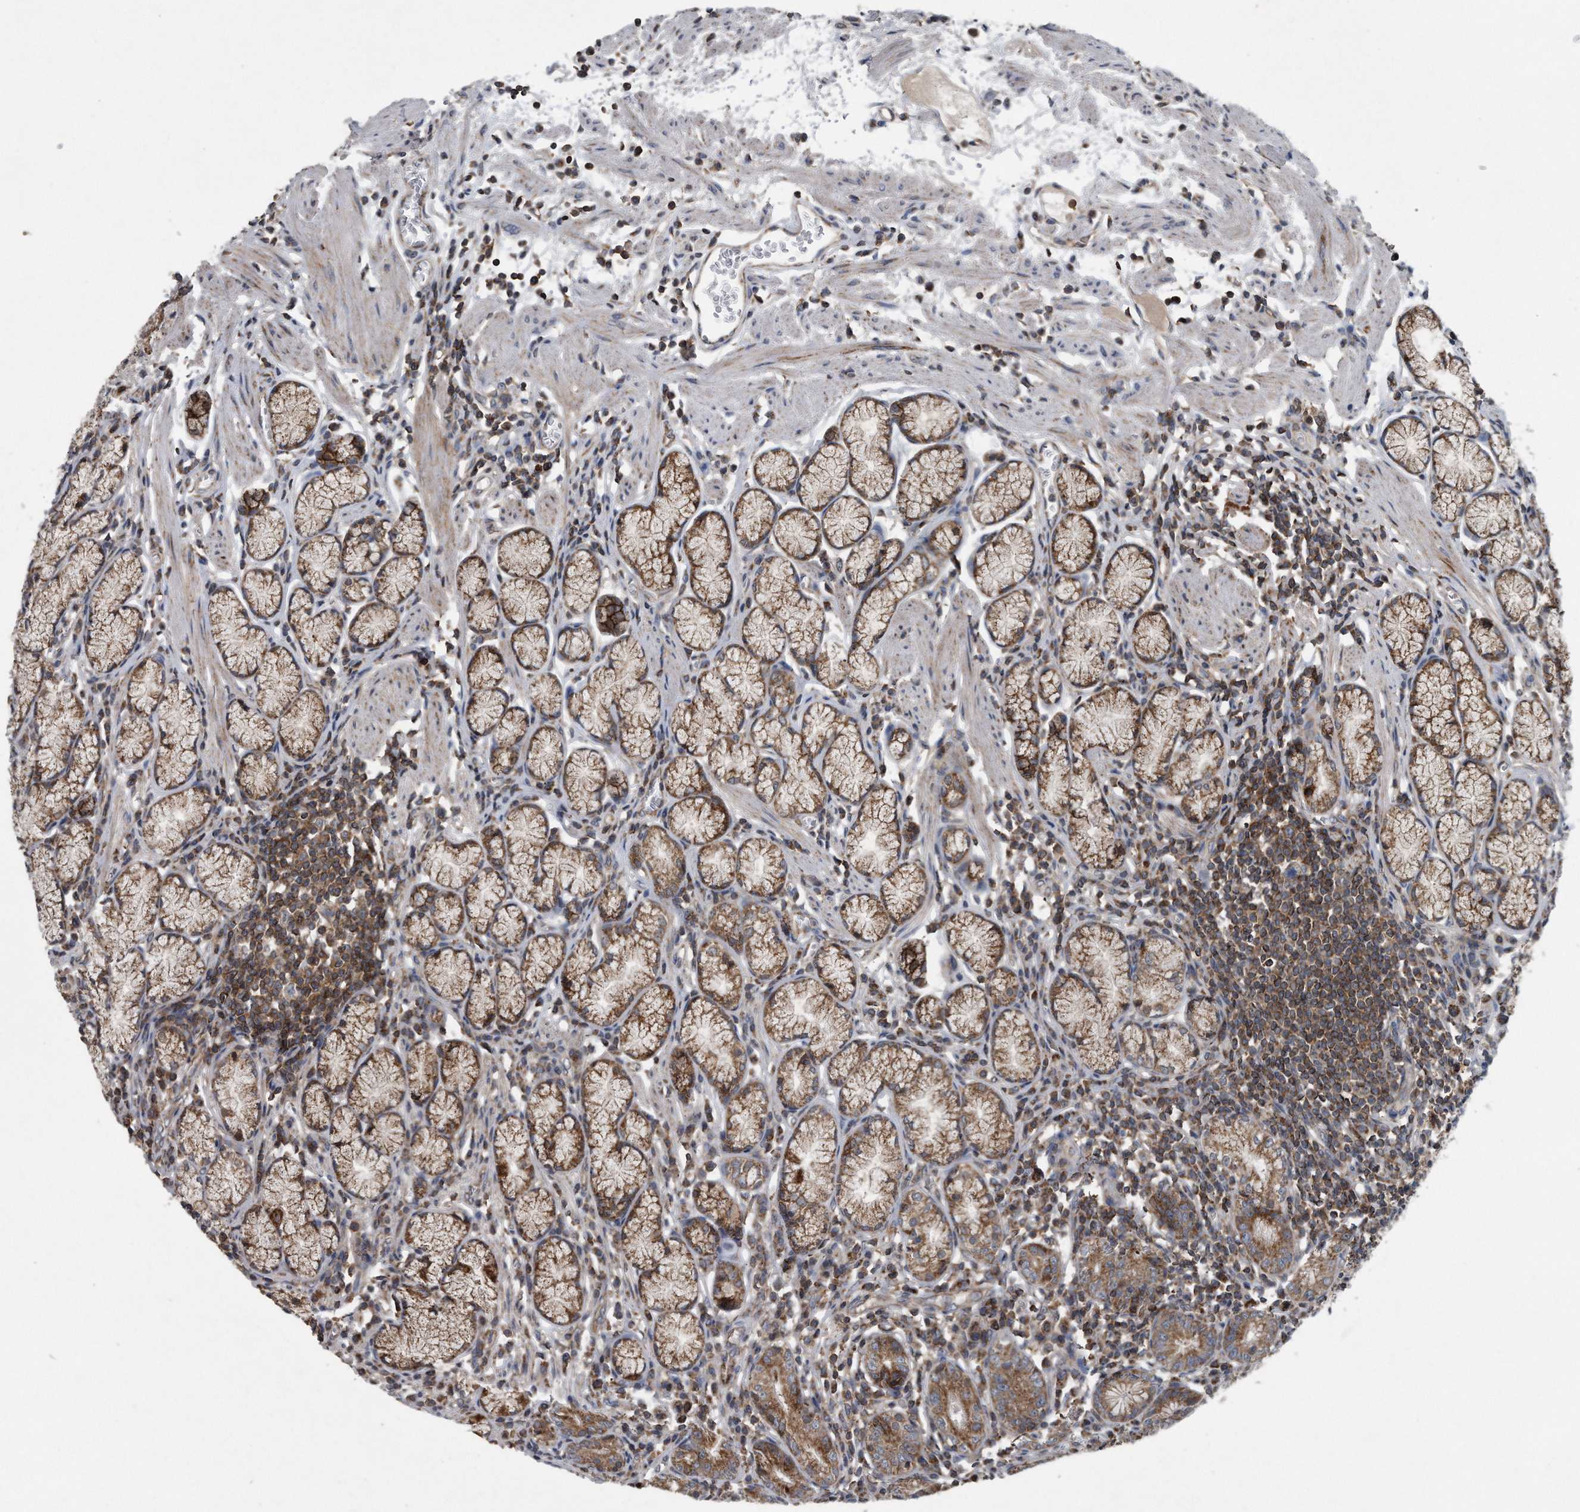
{"staining": {"intensity": "moderate", "quantity": ">75%", "location": "cytoplasmic/membranous"}, "tissue": "stomach", "cell_type": "Glandular cells", "image_type": "normal", "snomed": [{"axis": "morphology", "description": "Normal tissue, NOS"}, {"axis": "topography", "description": "Stomach"}], "caption": "An IHC histopathology image of unremarkable tissue is shown. Protein staining in brown shows moderate cytoplasmic/membranous positivity in stomach within glandular cells.", "gene": "ALPK2", "patient": {"sex": "male", "age": 55}}